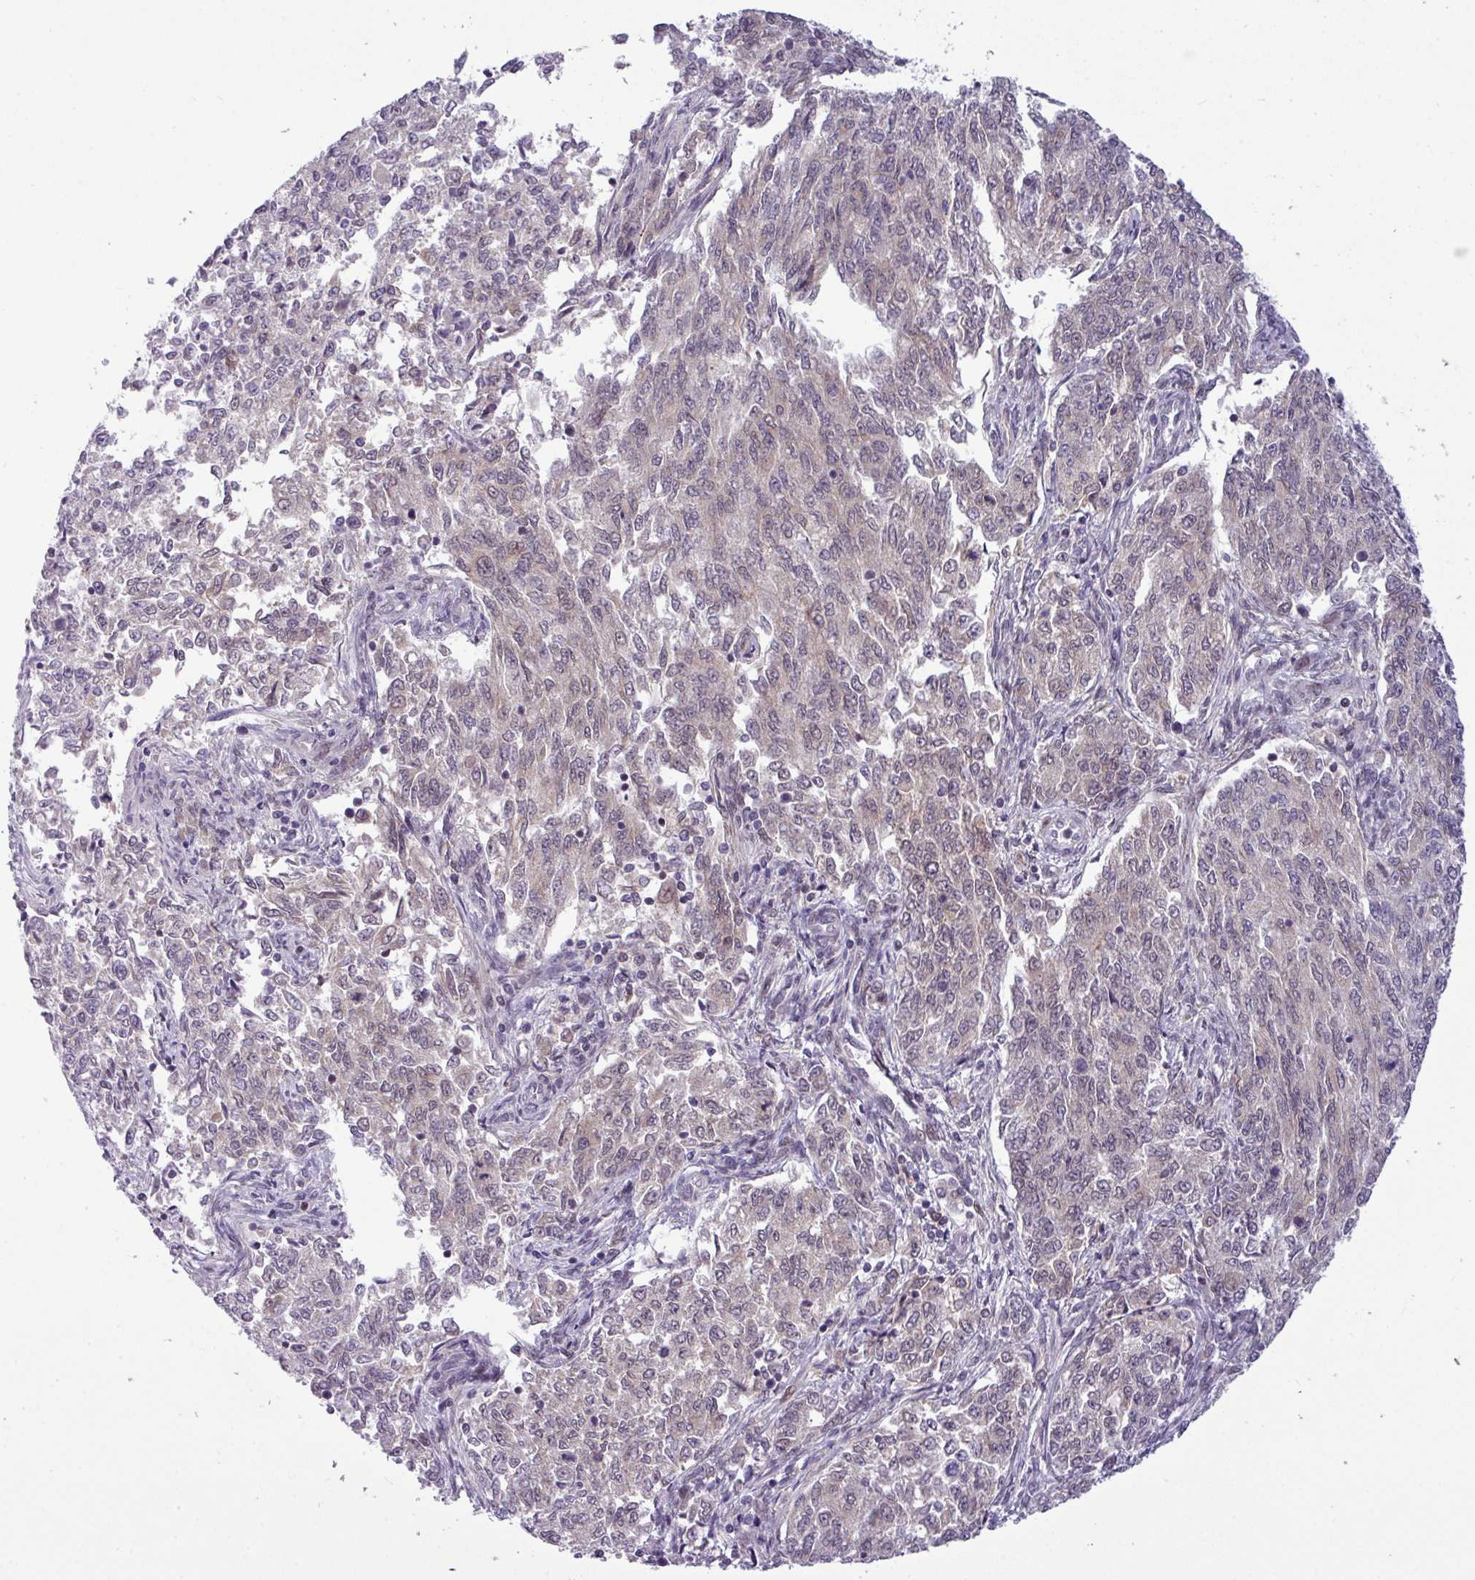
{"staining": {"intensity": "negative", "quantity": "none", "location": "none"}, "tissue": "endometrial cancer", "cell_type": "Tumor cells", "image_type": "cancer", "snomed": [{"axis": "morphology", "description": "Adenocarcinoma, NOS"}, {"axis": "topography", "description": "Endometrium"}], "caption": "Immunohistochemical staining of human endometrial adenocarcinoma shows no significant expression in tumor cells.", "gene": "SLC66A2", "patient": {"sex": "female", "age": 50}}